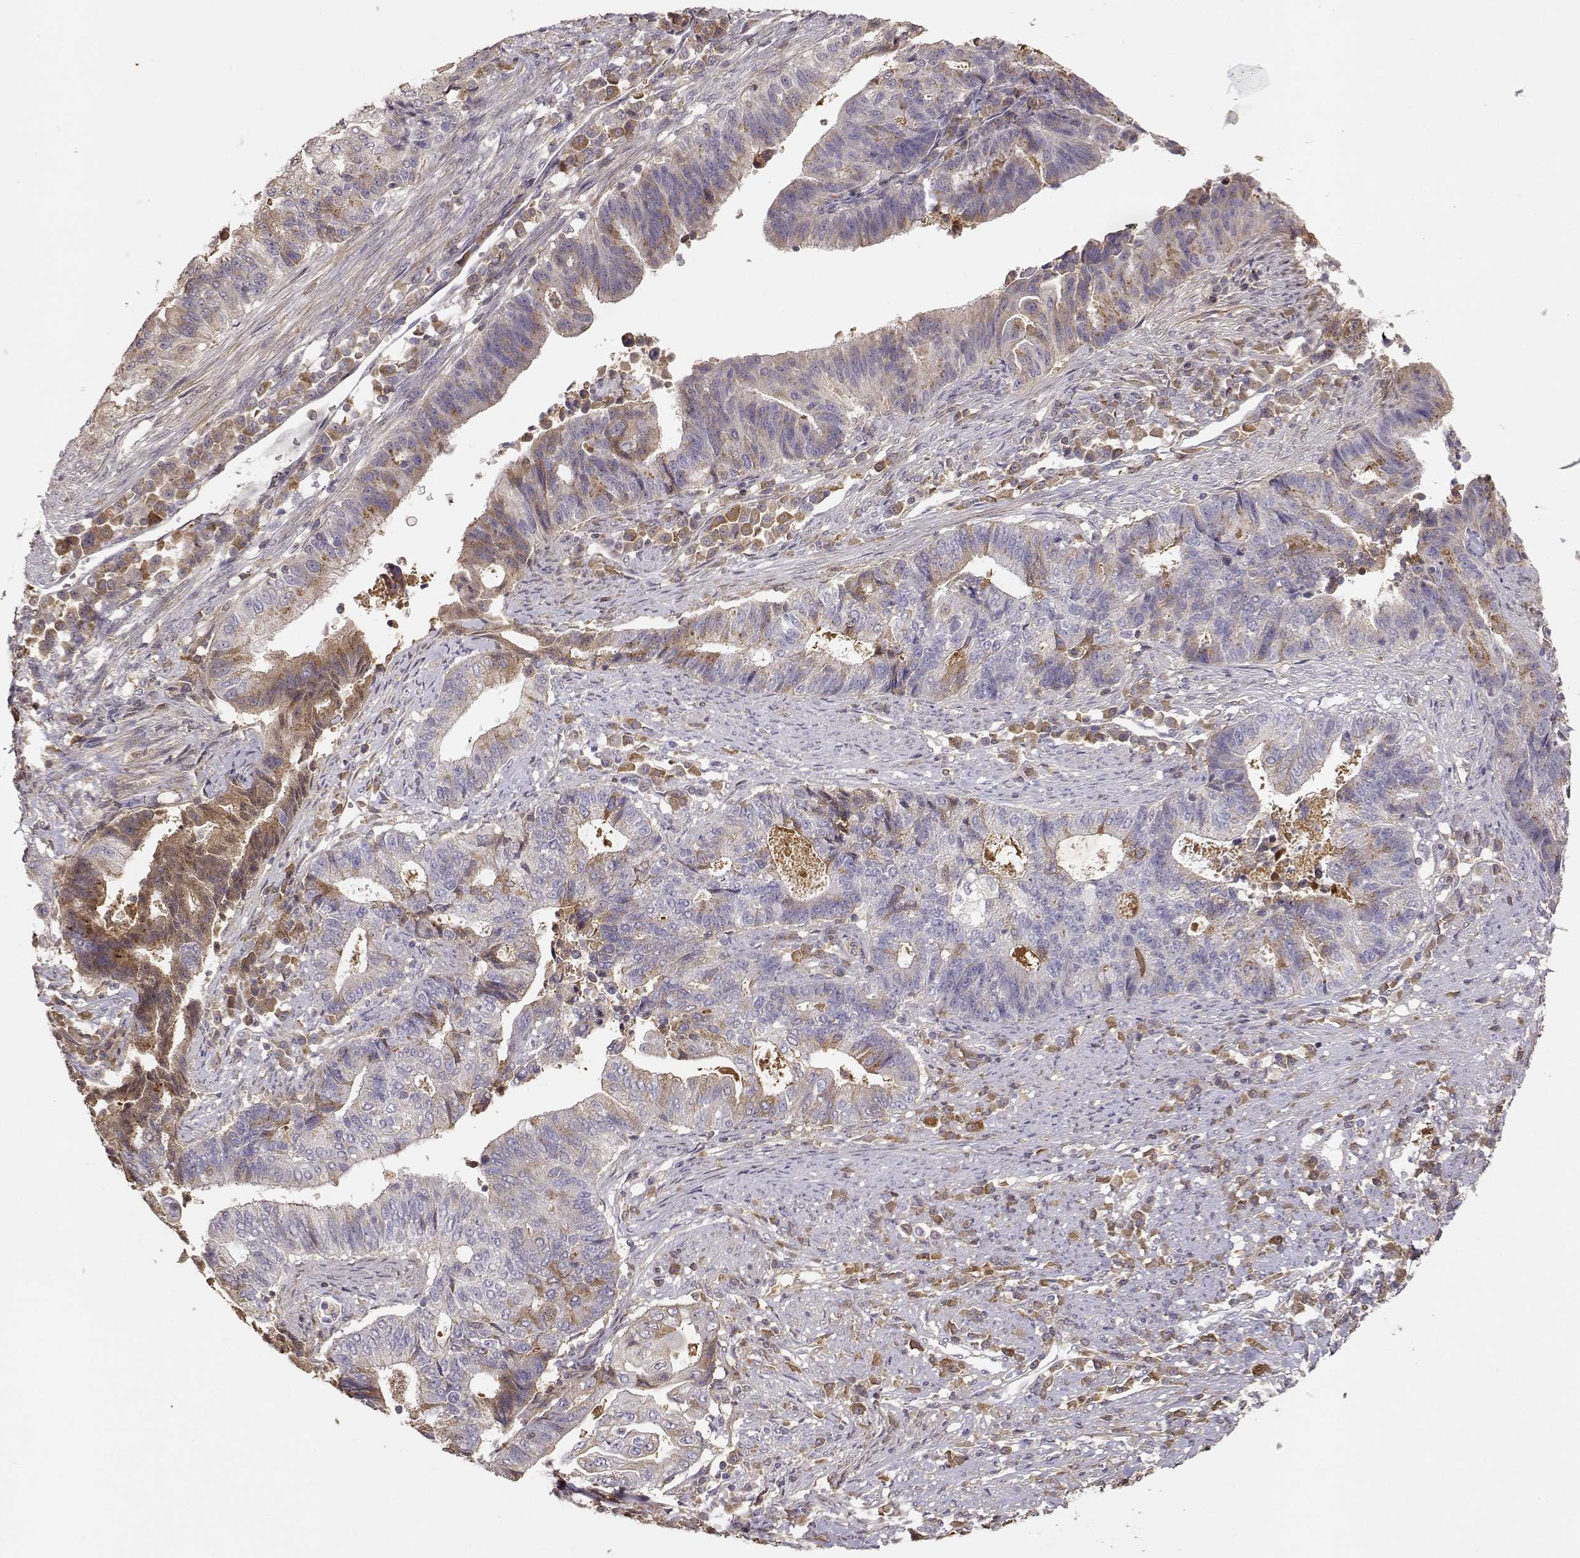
{"staining": {"intensity": "weak", "quantity": "25%-75%", "location": "cytoplasmic/membranous"}, "tissue": "endometrial cancer", "cell_type": "Tumor cells", "image_type": "cancer", "snomed": [{"axis": "morphology", "description": "Adenocarcinoma, NOS"}, {"axis": "topography", "description": "Uterus"}, {"axis": "topography", "description": "Endometrium"}], "caption": "A low amount of weak cytoplasmic/membranous positivity is identified in approximately 25%-75% of tumor cells in endometrial adenocarcinoma tissue.", "gene": "TACR1", "patient": {"sex": "female", "age": 54}}